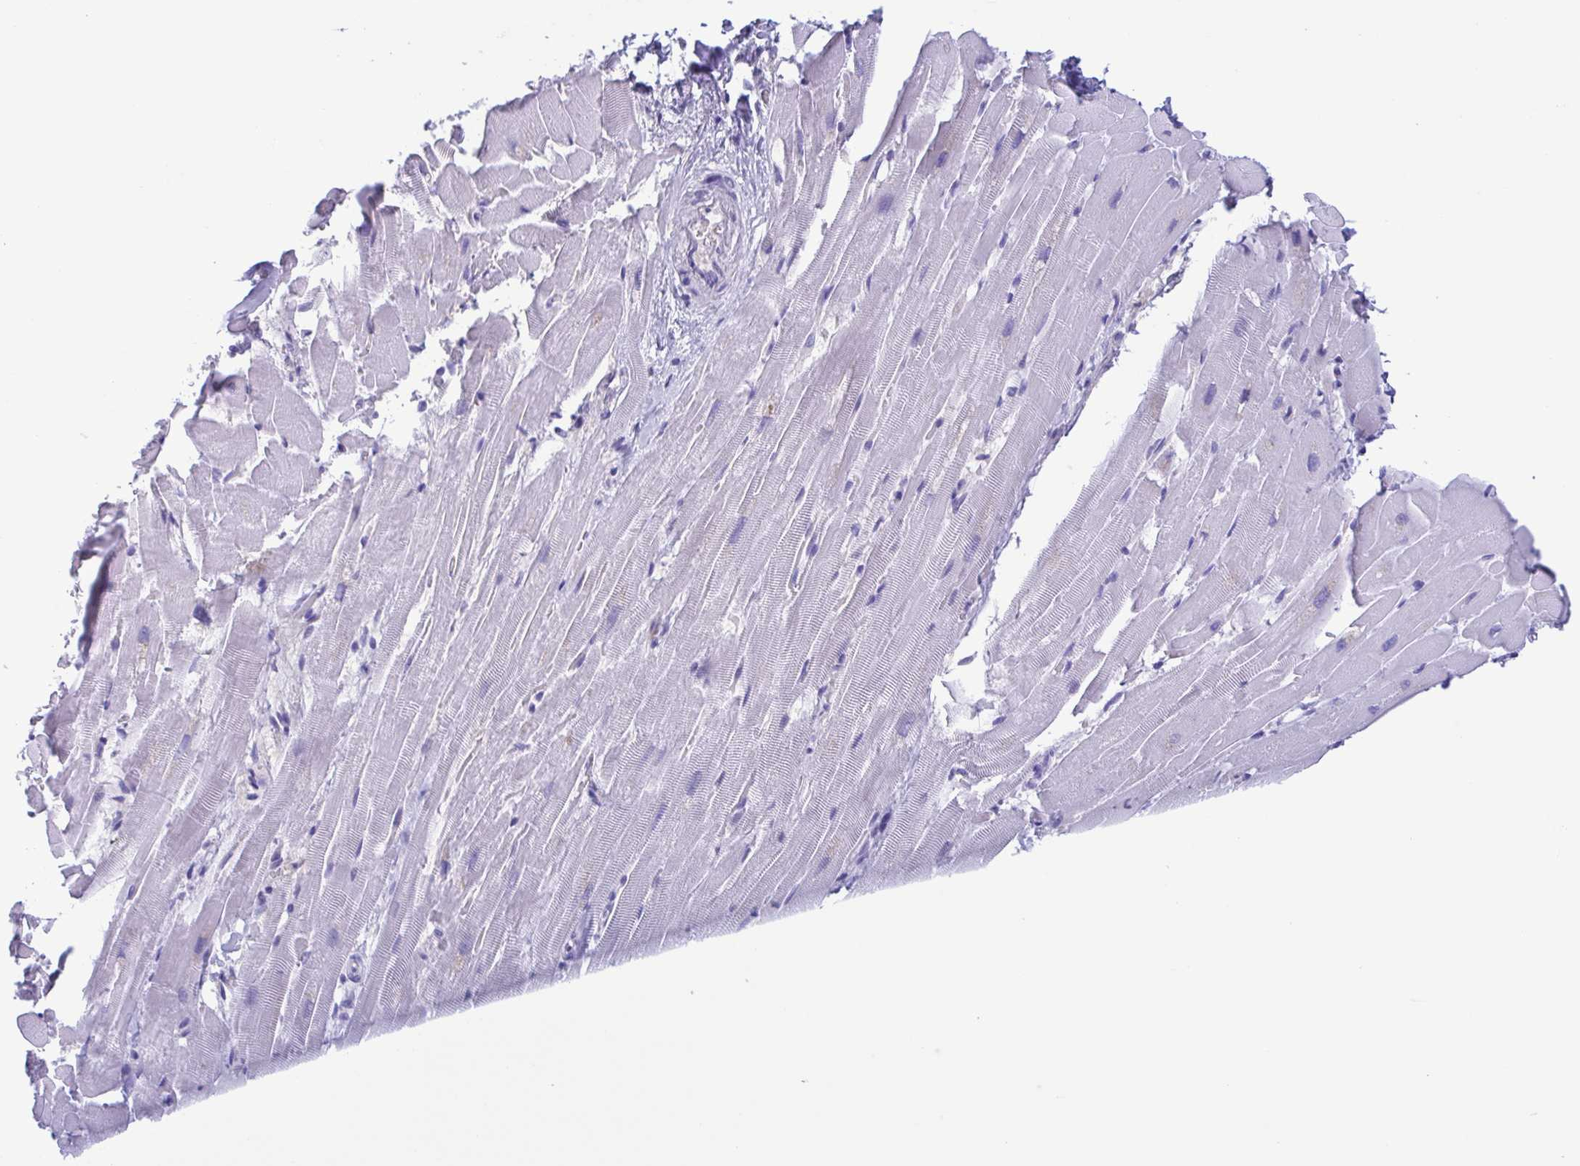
{"staining": {"intensity": "negative", "quantity": "none", "location": "none"}, "tissue": "heart muscle", "cell_type": "Cardiomyocytes", "image_type": "normal", "snomed": [{"axis": "morphology", "description": "Normal tissue, NOS"}, {"axis": "topography", "description": "Heart"}], "caption": "Histopathology image shows no protein expression in cardiomyocytes of normal heart muscle.", "gene": "LDHC", "patient": {"sex": "male", "age": 37}}